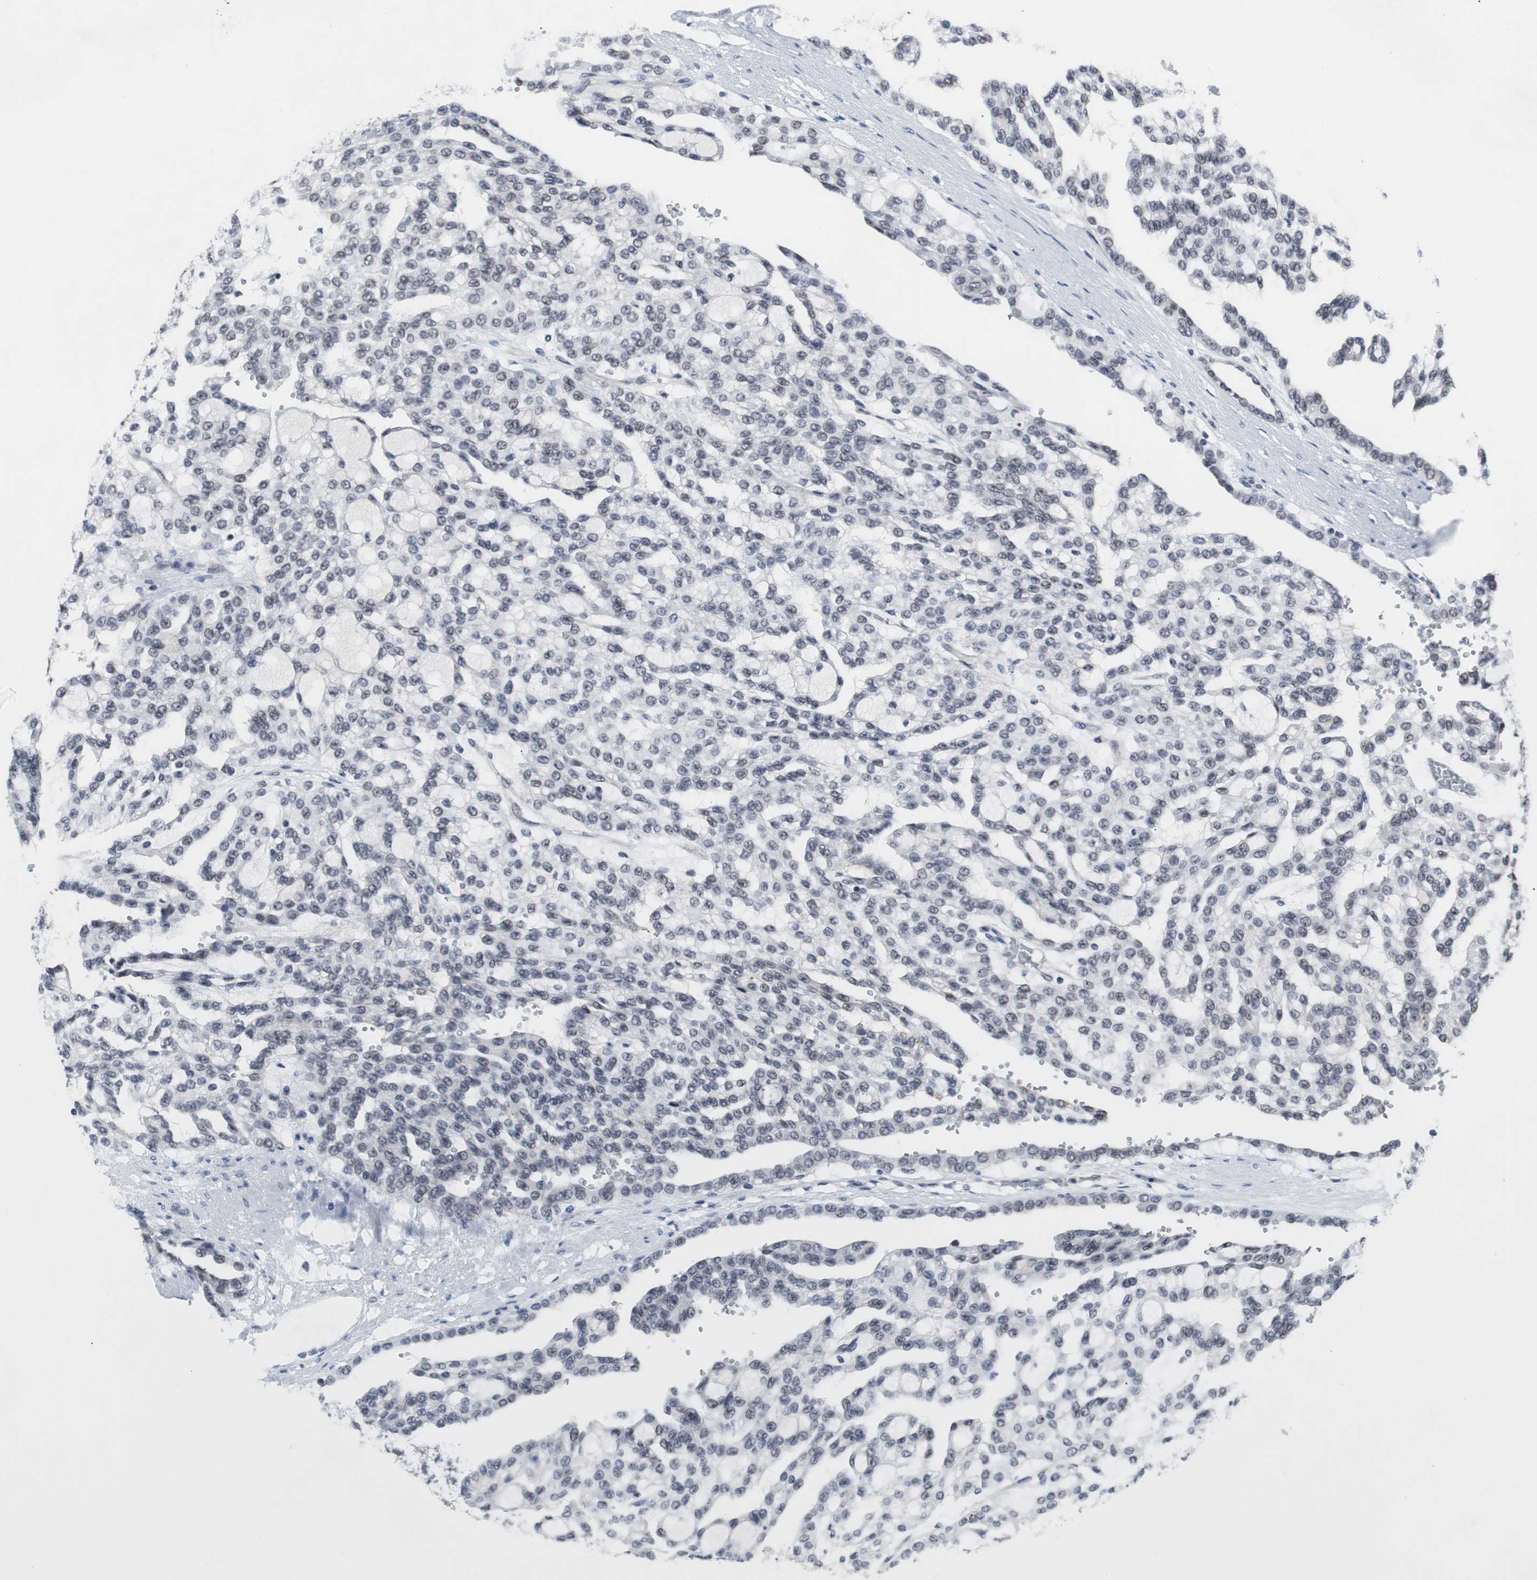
{"staining": {"intensity": "weak", "quantity": ">75%", "location": "nuclear"}, "tissue": "renal cancer", "cell_type": "Tumor cells", "image_type": "cancer", "snomed": [{"axis": "morphology", "description": "Adenocarcinoma, NOS"}, {"axis": "topography", "description": "Kidney"}], "caption": "The immunohistochemical stain shows weak nuclear positivity in tumor cells of renal cancer tissue.", "gene": "GTF2F2", "patient": {"sex": "male", "age": 63}}